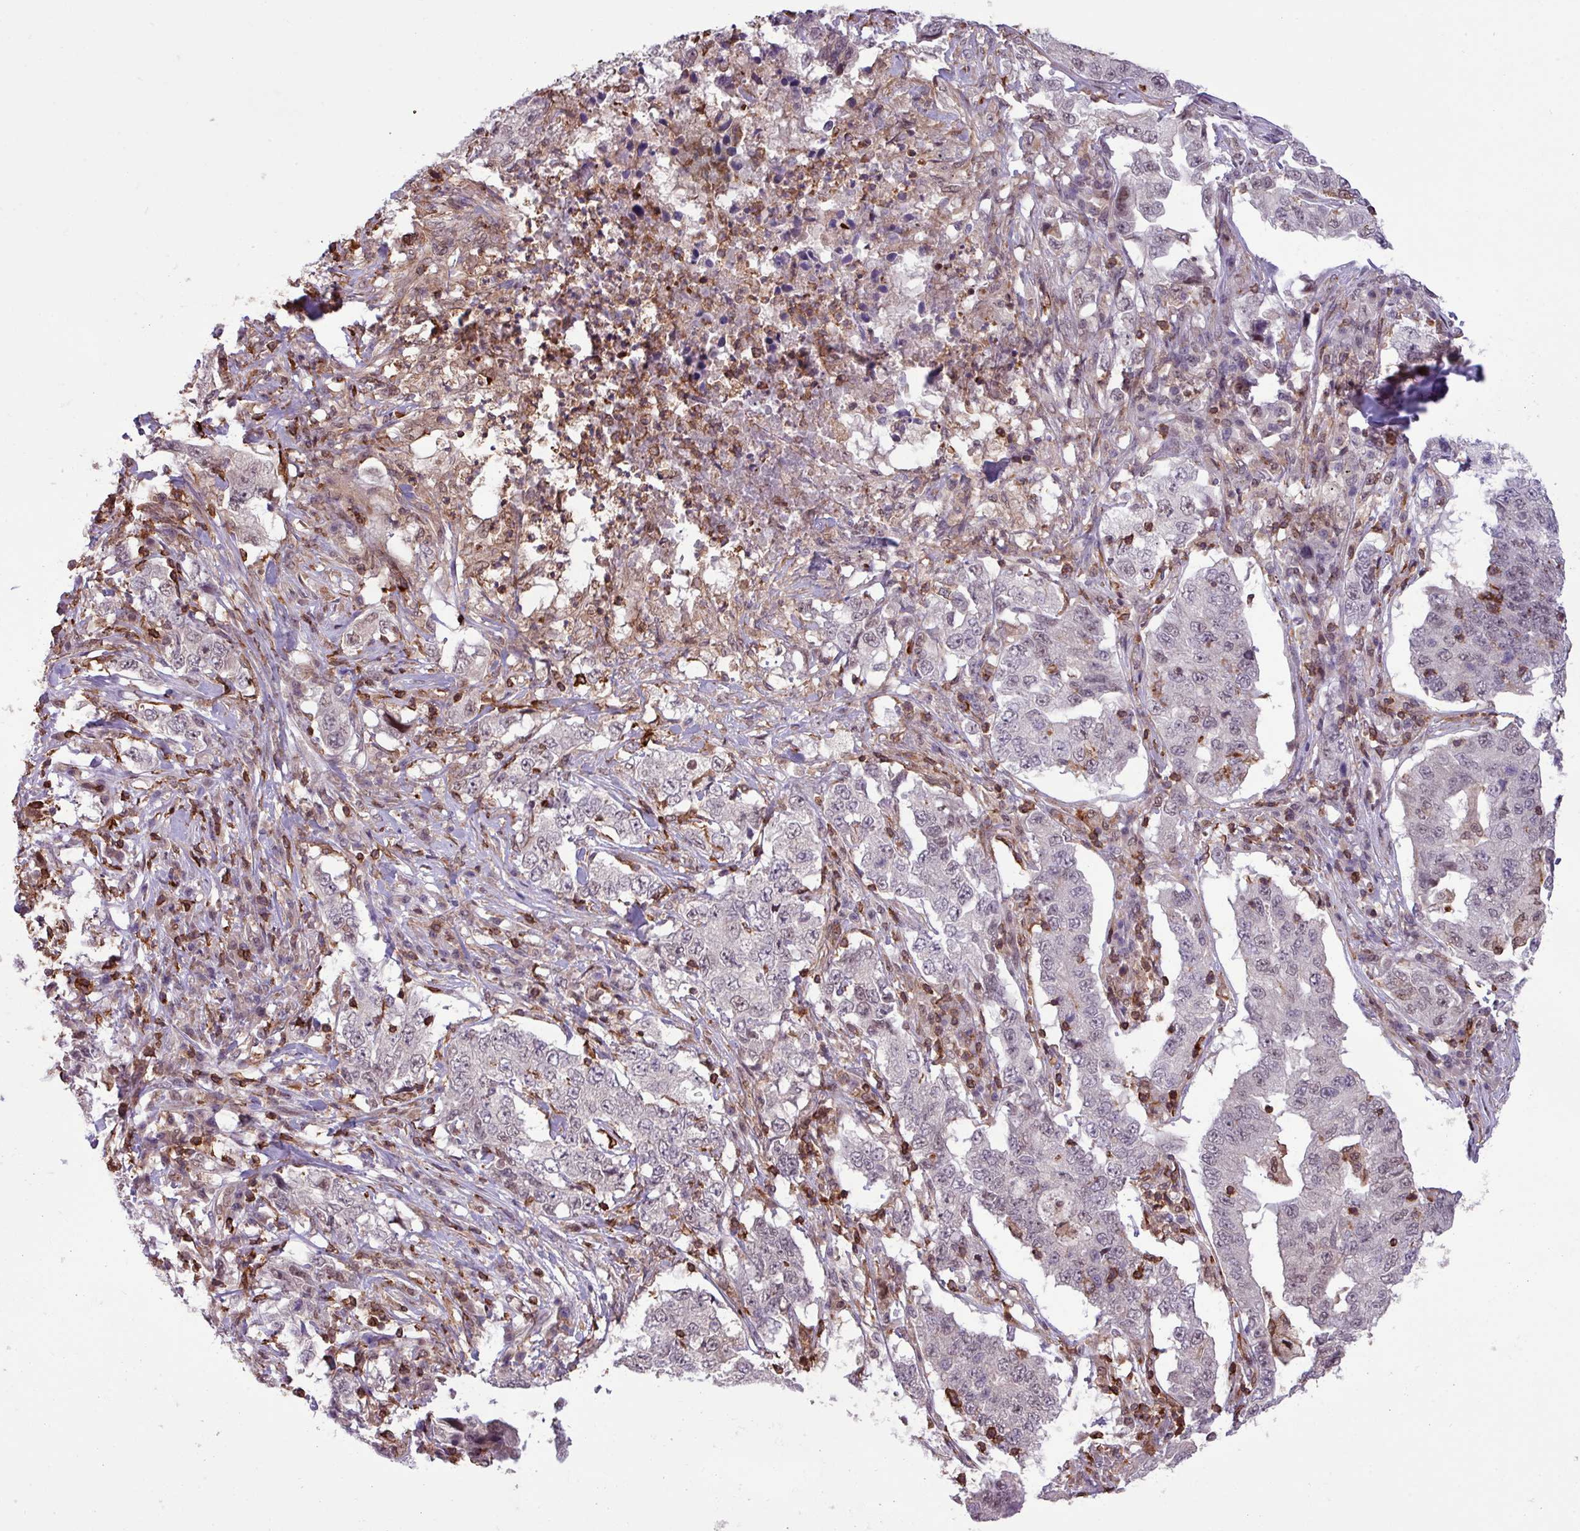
{"staining": {"intensity": "weak", "quantity": "<25%", "location": "nuclear"}, "tissue": "lung cancer", "cell_type": "Tumor cells", "image_type": "cancer", "snomed": [{"axis": "morphology", "description": "Adenocarcinoma, NOS"}, {"axis": "topography", "description": "Lung"}], "caption": "Histopathology image shows no protein expression in tumor cells of lung cancer tissue.", "gene": "GON7", "patient": {"sex": "female", "age": 51}}